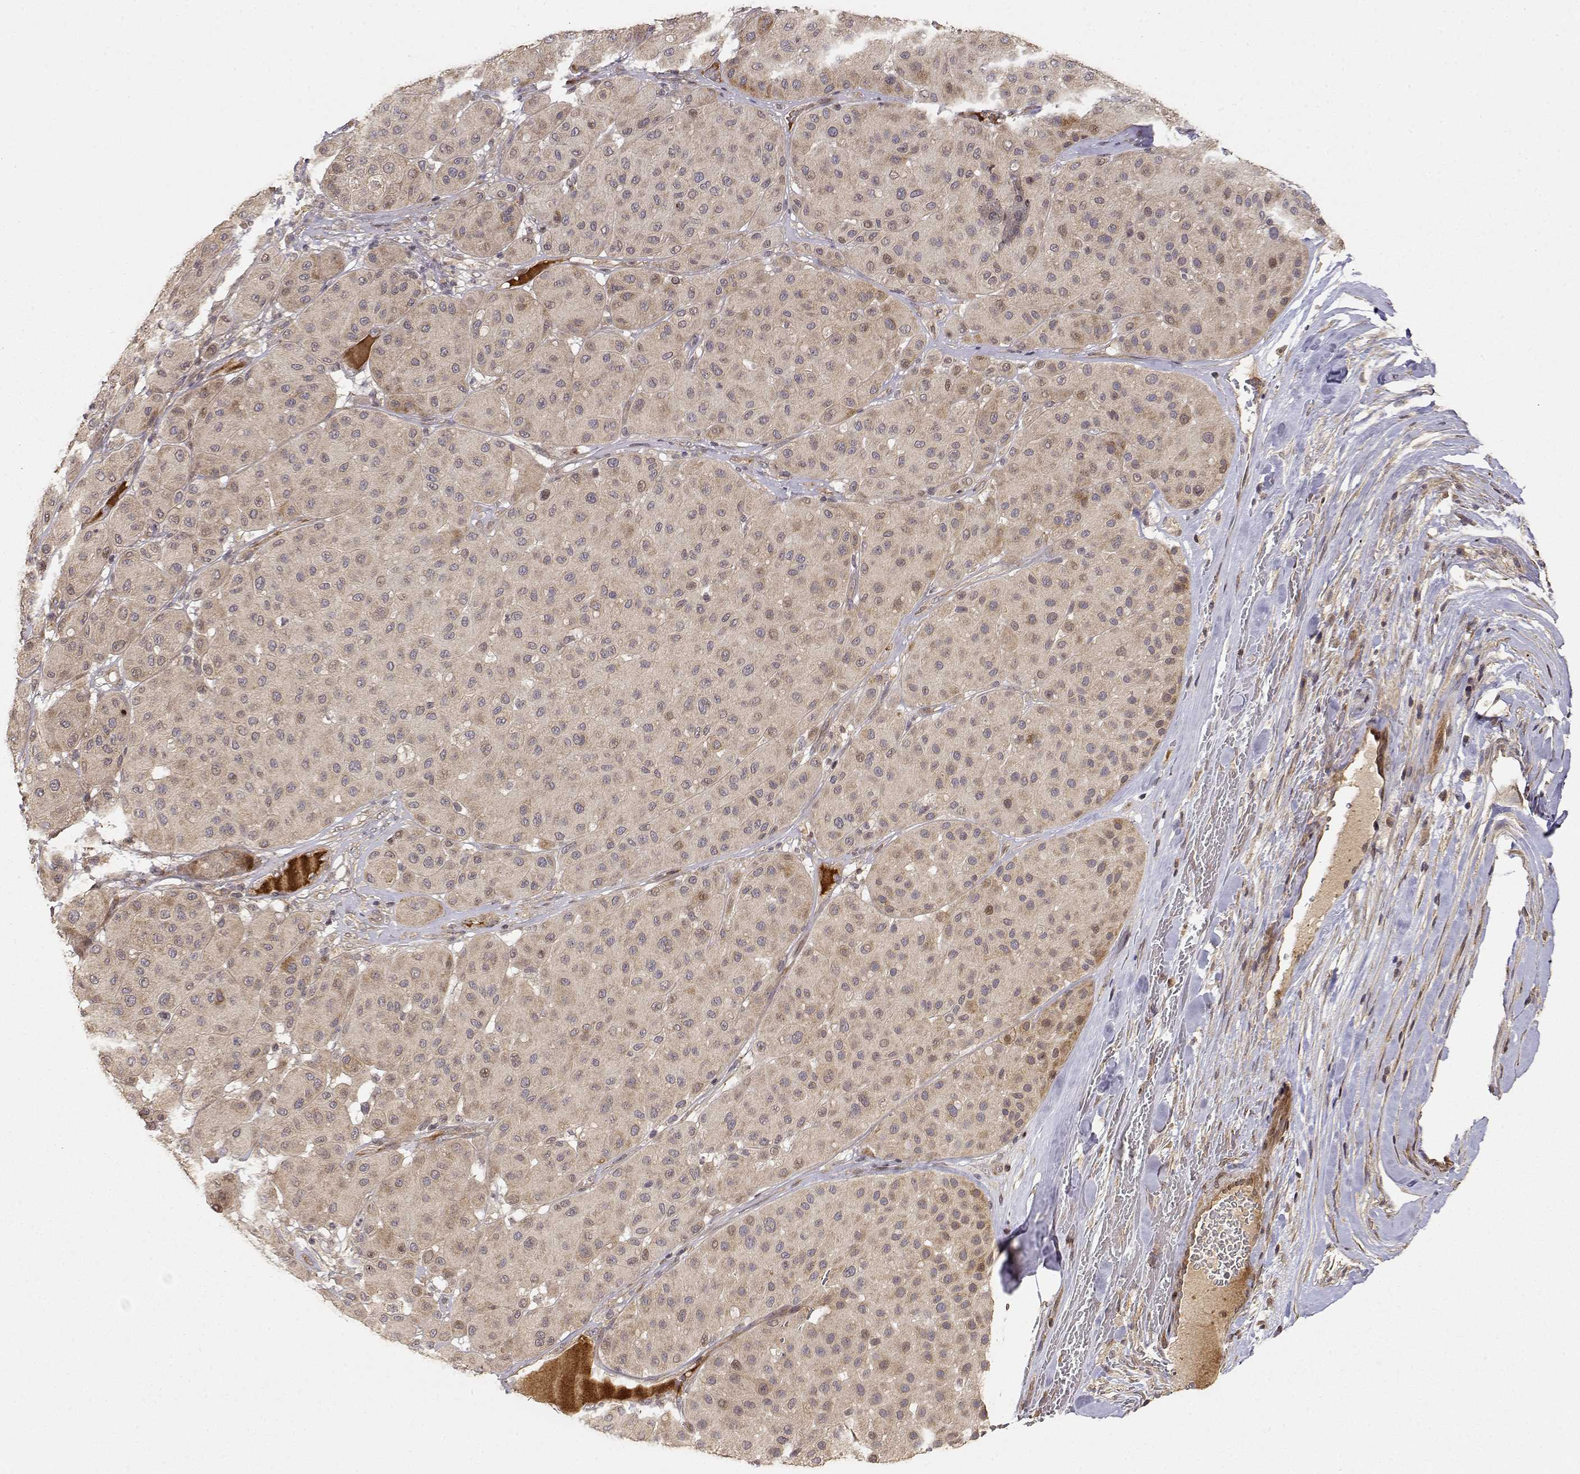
{"staining": {"intensity": "weak", "quantity": ">75%", "location": "cytoplasmic/membranous"}, "tissue": "melanoma", "cell_type": "Tumor cells", "image_type": "cancer", "snomed": [{"axis": "morphology", "description": "Malignant melanoma, Metastatic site"}, {"axis": "topography", "description": "Smooth muscle"}], "caption": "An immunohistochemistry image of neoplastic tissue is shown. Protein staining in brown labels weak cytoplasmic/membranous positivity in malignant melanoma (metastatic site) within tumor cells.", "gene": "PICK1", "patient": {"sex": "male", "age": 41}}